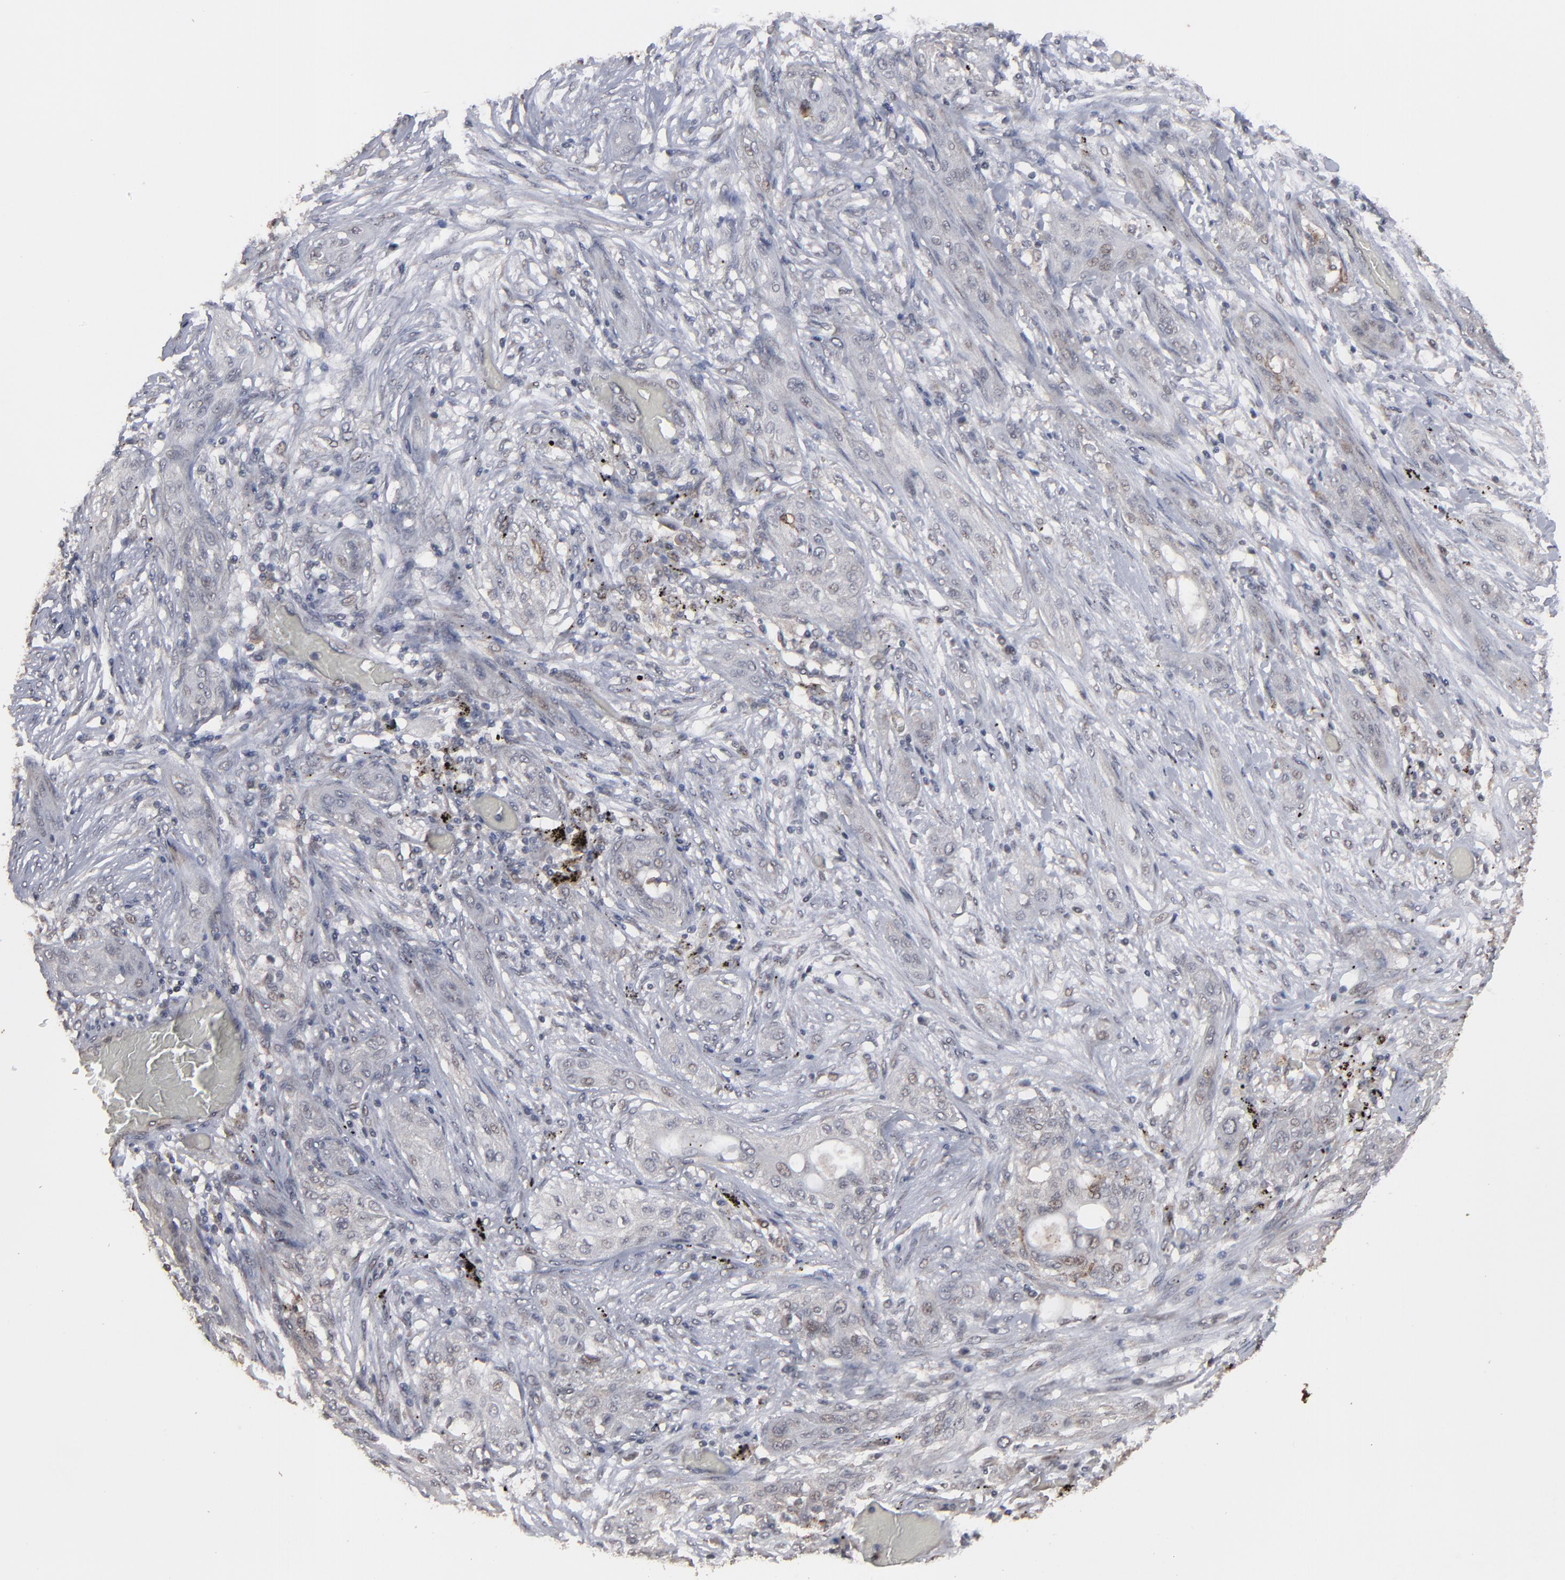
{"staining": {"intensity": "weak", "quantity": "<25%", "location": "cytoplasmic/membranous,nuclear"}, "tissue": "lung cancer", "cell_type": "Tumor cells", "image_type": "cancer", "snomed": [{"axis": "morphology", "description": "Squamous cell carcinoma, NOS"}, {"axis": "topography", "description": "Lung"}], "caption": "The IHC photomicrograph has no significant staining in tumor cells of lung cancer tissue.", "gene": "SLC22A17", "patient": {"sex": "female", "age": 47}}